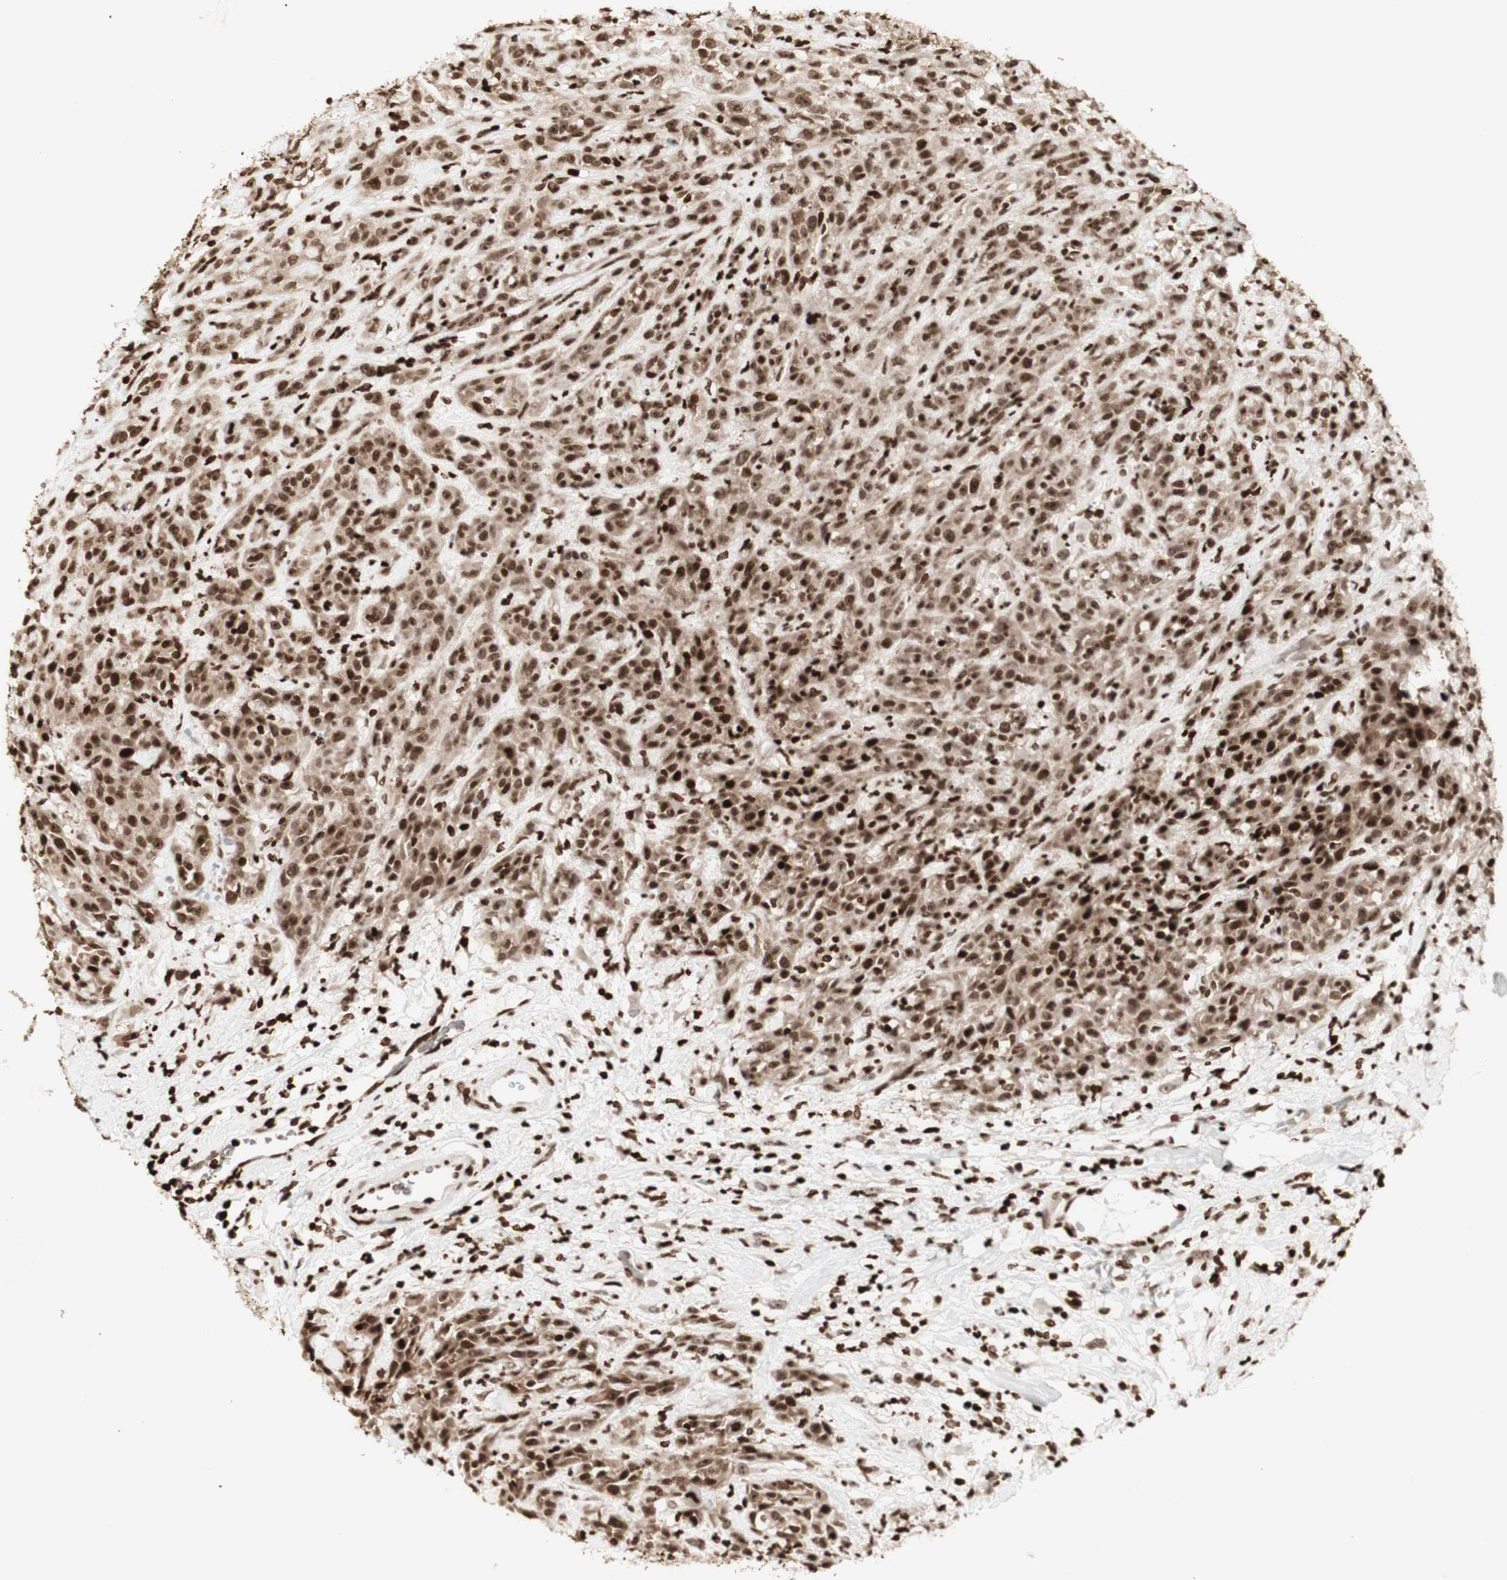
{"staining": {"intensity": "strong", "quantity": ">75%", "location": "cytoplasmic/membranous,nuclear"}, "tissue": "head and neck cancer", "cell_type": "Tumor cells", "image_type": "cancer", "snomed": [{"axis": "morphology", "description": "Normal tissue, NOS"}, {"axis": "morphology", "description": "Squamous cell carcinoma, NOS"}, {"axis": "topography", "description": "Cartilage tissue"}, {"axis": "topography", "description": "Head-Neck"}], "caption": "Head and neck cancer (squamous cell carcinoma) stained for a protein (brown) reveals strong cytoplasmic/membranous and nuclear positive expression in about >75% of tumor cells.", "gene": "NCAPD2", "patient": {"sex": "male", "age": 62}}